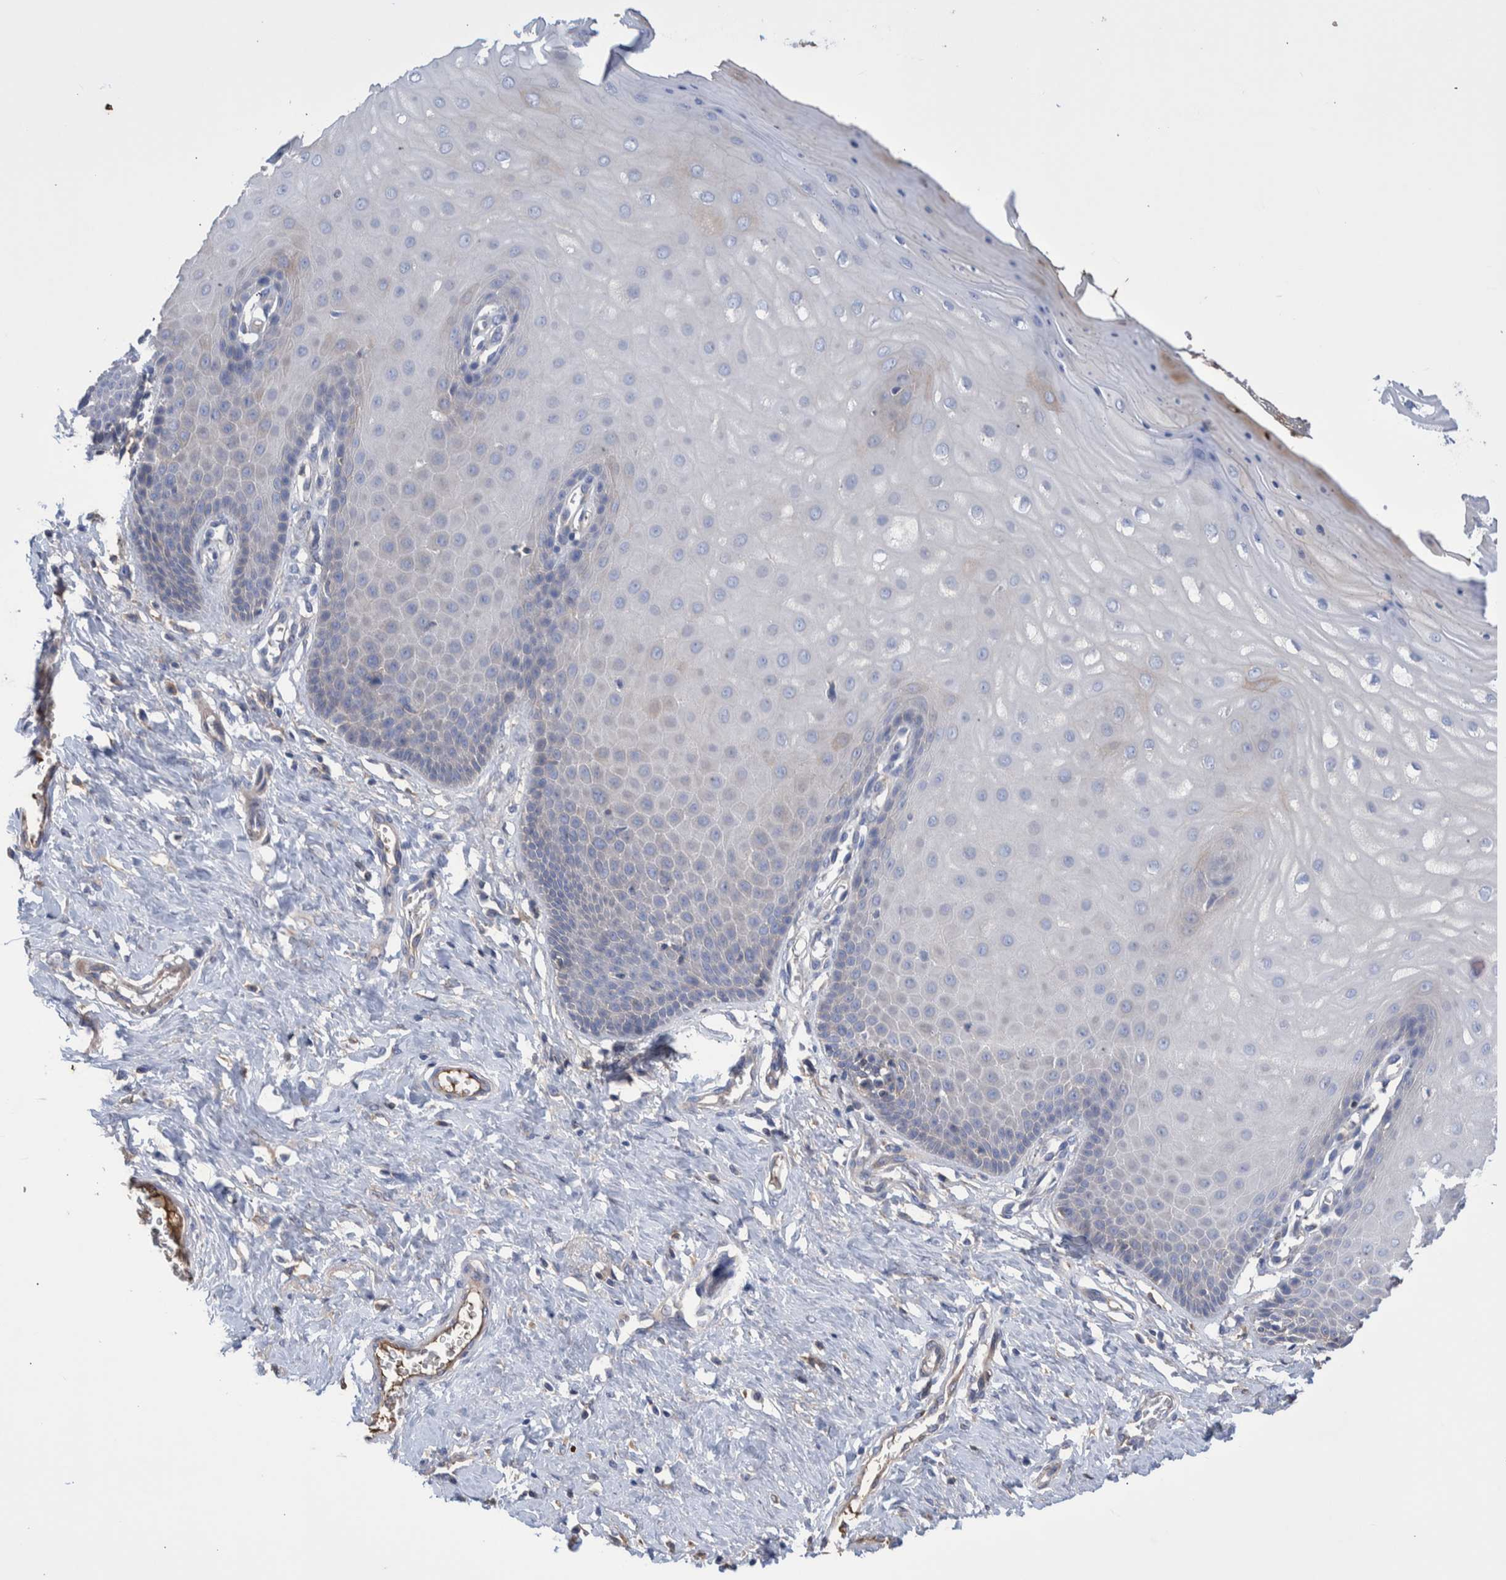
{"staining": {"intensity": "negative", "quantity": "none", "location": "none"}, "tissue": "cervix", "cell_type": "Glandular cells", "image_type": "normal", "snomed": [{"axis": "morphology", "description": "Normal tissue, NOS"}, {"axis": "topography", "description": "Cervix"}], "caption": "Glandular cells show no significant protein staining in normal cervix.", "gene": "DLL4", "patient": {"sex": "female", "age": 55}}